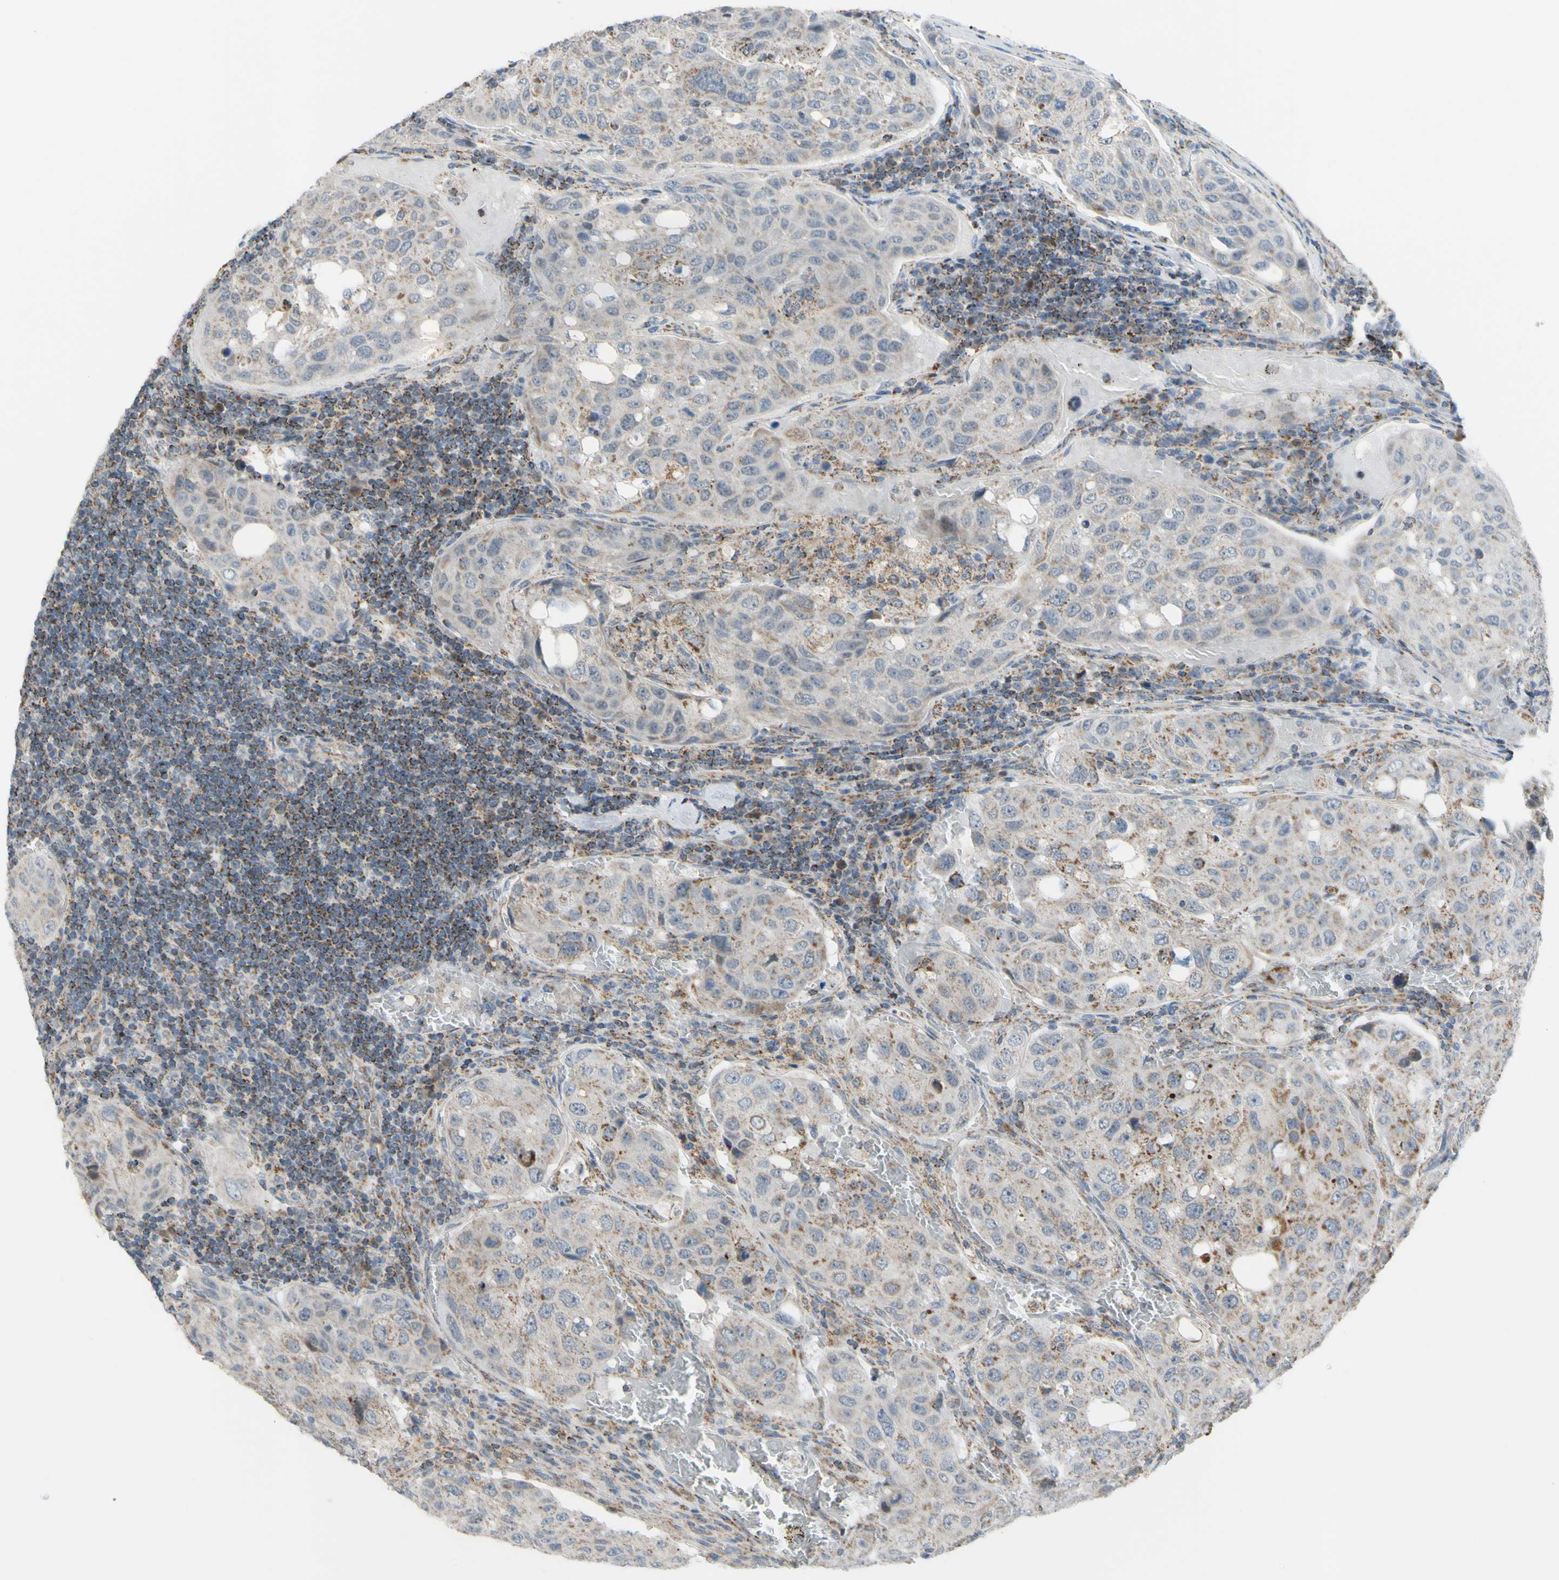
{"staining": {"intensity": "weak", "quantity": "<25%", "location": "cytoplasmic/membranous"}, "tissue": "urothelial cancer", "cell_type": "Tumor cells", "image_type": "cancer", "snomed": [{"axis": "morphology", "description": "Urothelial carcinoma, High grade"}, {"axis": "topography", "description": "Lymph node"}, {"axis": "topography", "description": "Urinary bladder"}], "caption": "High magnification brightfield microscopy of urothelial carcinoma (high-grade) stained with DAB (brown) and counterstained with hematoxylin (blue): tumor cells show no significant staining.", "gene": "GLT8D1", "patient": {"sex": "male", "age": 51}}